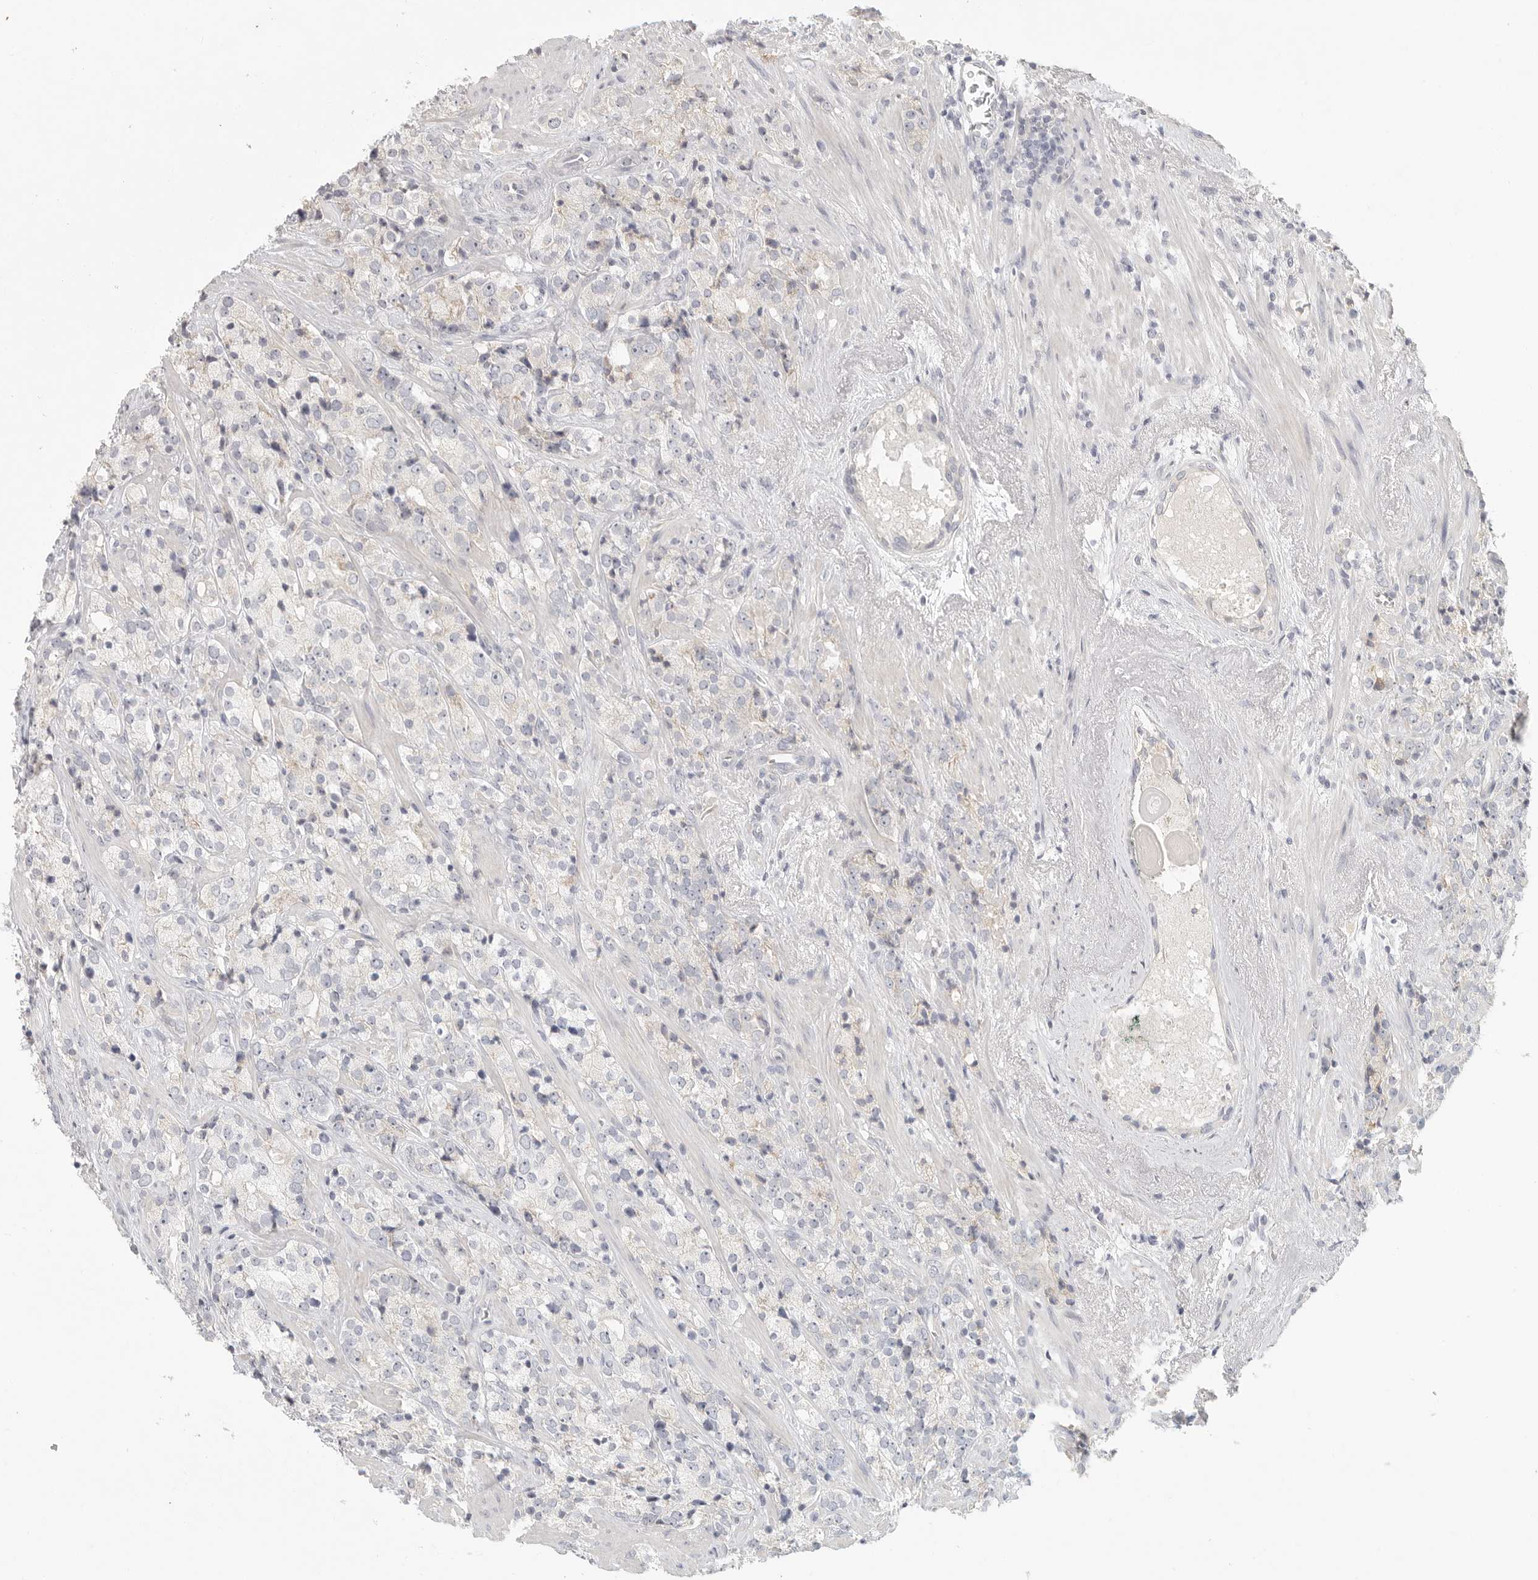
{"staining": {"intensity": "negative", "quantity": "none", "location": "none"}, "tissue": "prostate cancer", "cell_type": "Tumor cells", "image_type": "cancer", "snomed": [{"axis": "morphology", "description": "Adenocarcinoma, High grade"}, {"axis": "topography", "description": "Prostate"}], "caption": "Image shows no protein positivity in tumor cells of prostate cancer (adenocarcinoma (high-grade)) tissue.", "gene": "SLC25A36", "patient": {"sex": "male", "age": 71}}